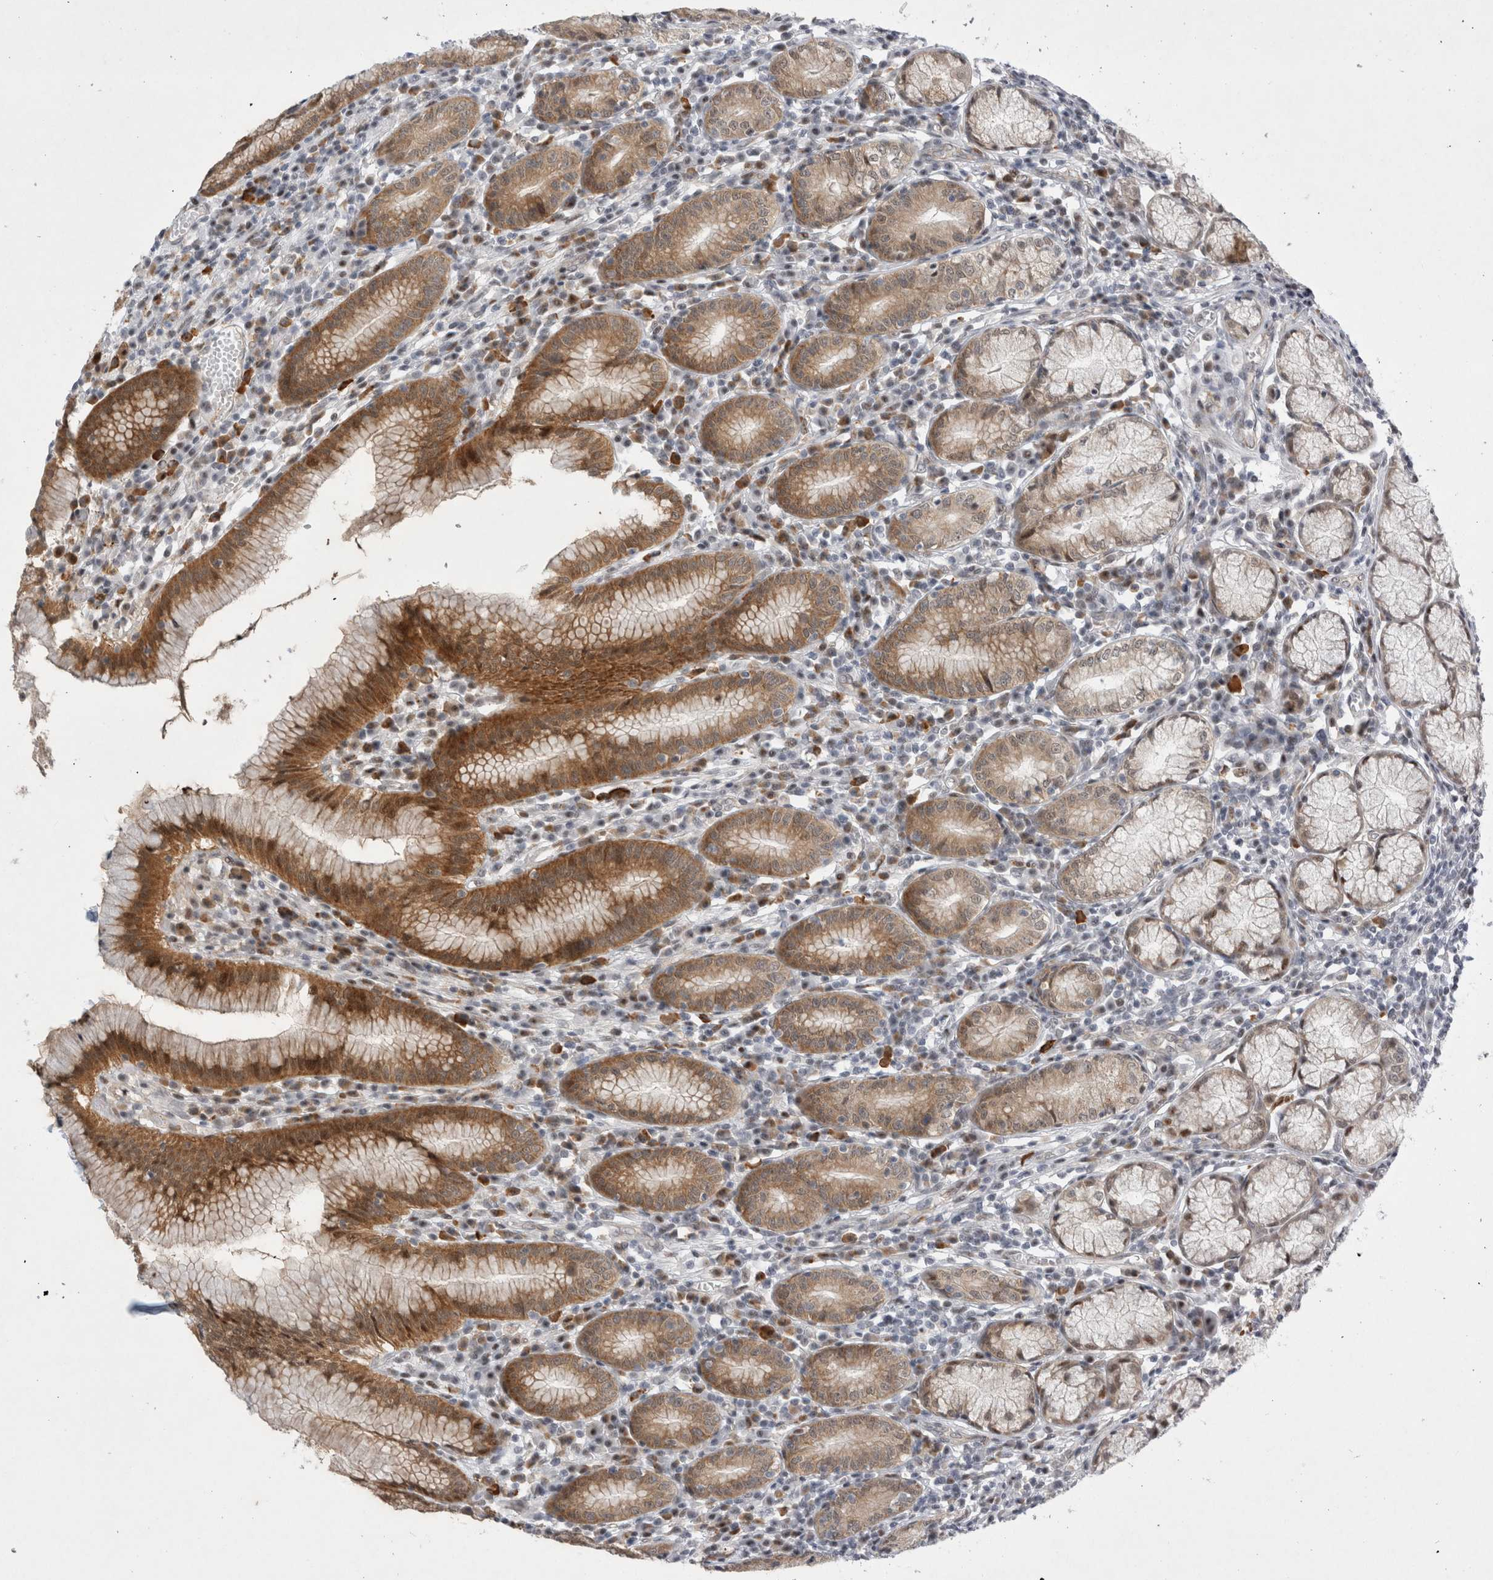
{"staining": {"intensity": "moderate", "quantity": "25%-75%", "location": "cytoplasmic/membranous"}, "tissue": "stomach", "cell_type": "Glandular cells", "image_type": "normal", "snomed": [{"axis": "morphology", "description": "Normal tissue, NOS"}, {"axis": "topography", "description": "Stomach"}], "caption": "Stomach stained with DAB (3,3'-diaminobenzidine) immunohistochemistry displays medium levels of moderate cytoplasmic/membranous positivity in about 25%-75% of glandular cells.", "gene": "WIPF2", "patient": {"sex": "male", "age": 55}}